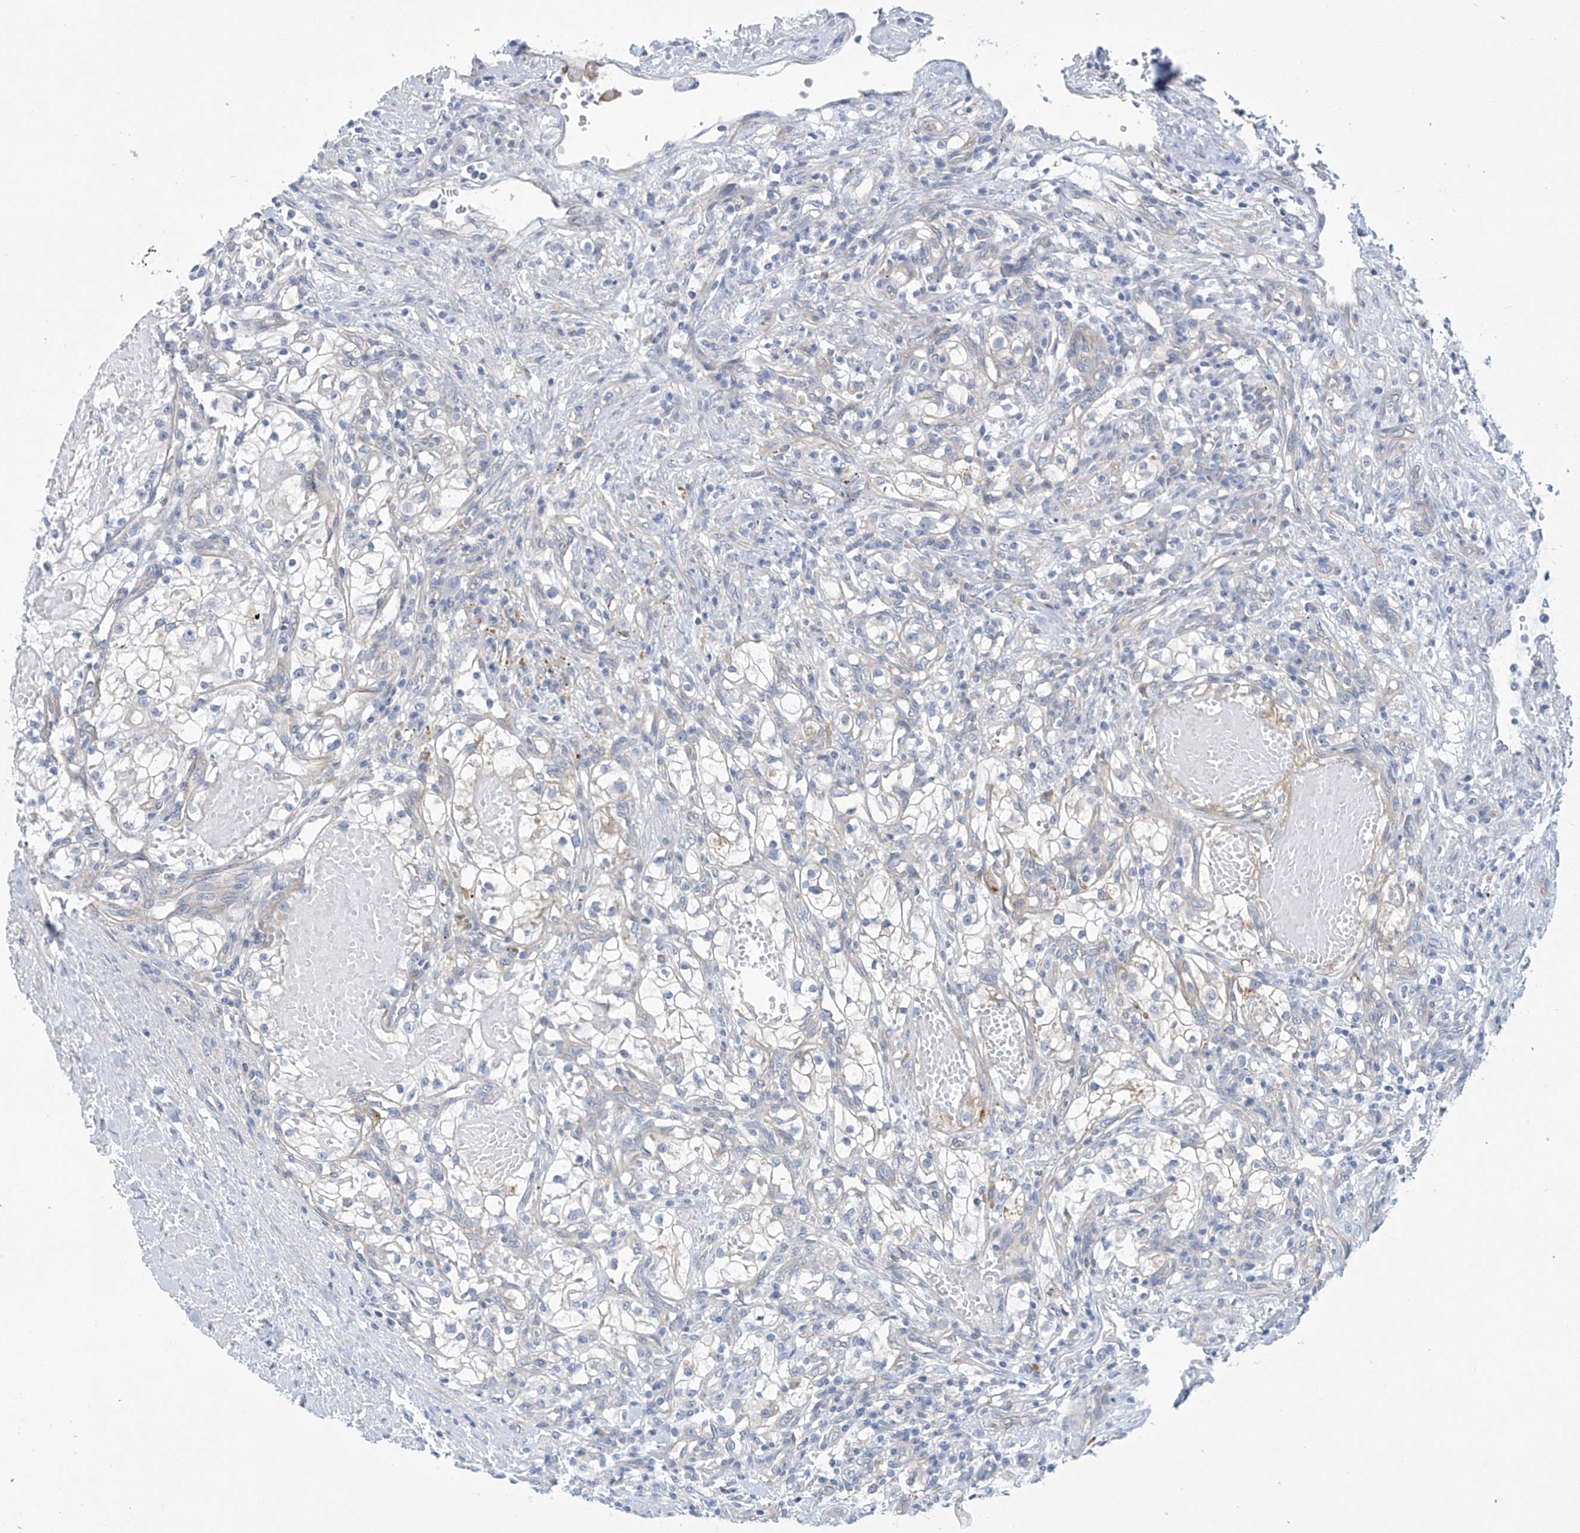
{"staining": {"intensity": "negative", "quantity": "none", "location": "none"}, "tissue": "renal cancer", "cell_type": "Tumor cells", "image_type": "cancer", "snomed": [{"axis": "morphology", "description": "Normal tissue, NOS"}, {"axis": "morphology", "description": "Adenocarcinoma, NOS"}, {"axis": "topography", "description": "Kidney"}], "caption": "Immunohistochemistry (IHC) photomicrograph of neoplastic tissue: human renal cancer stained with DAB exhibits no significant protein staining in tumor cells.", "gene": "ABHD13", "patient": {"sex": "male", "age": 68}}